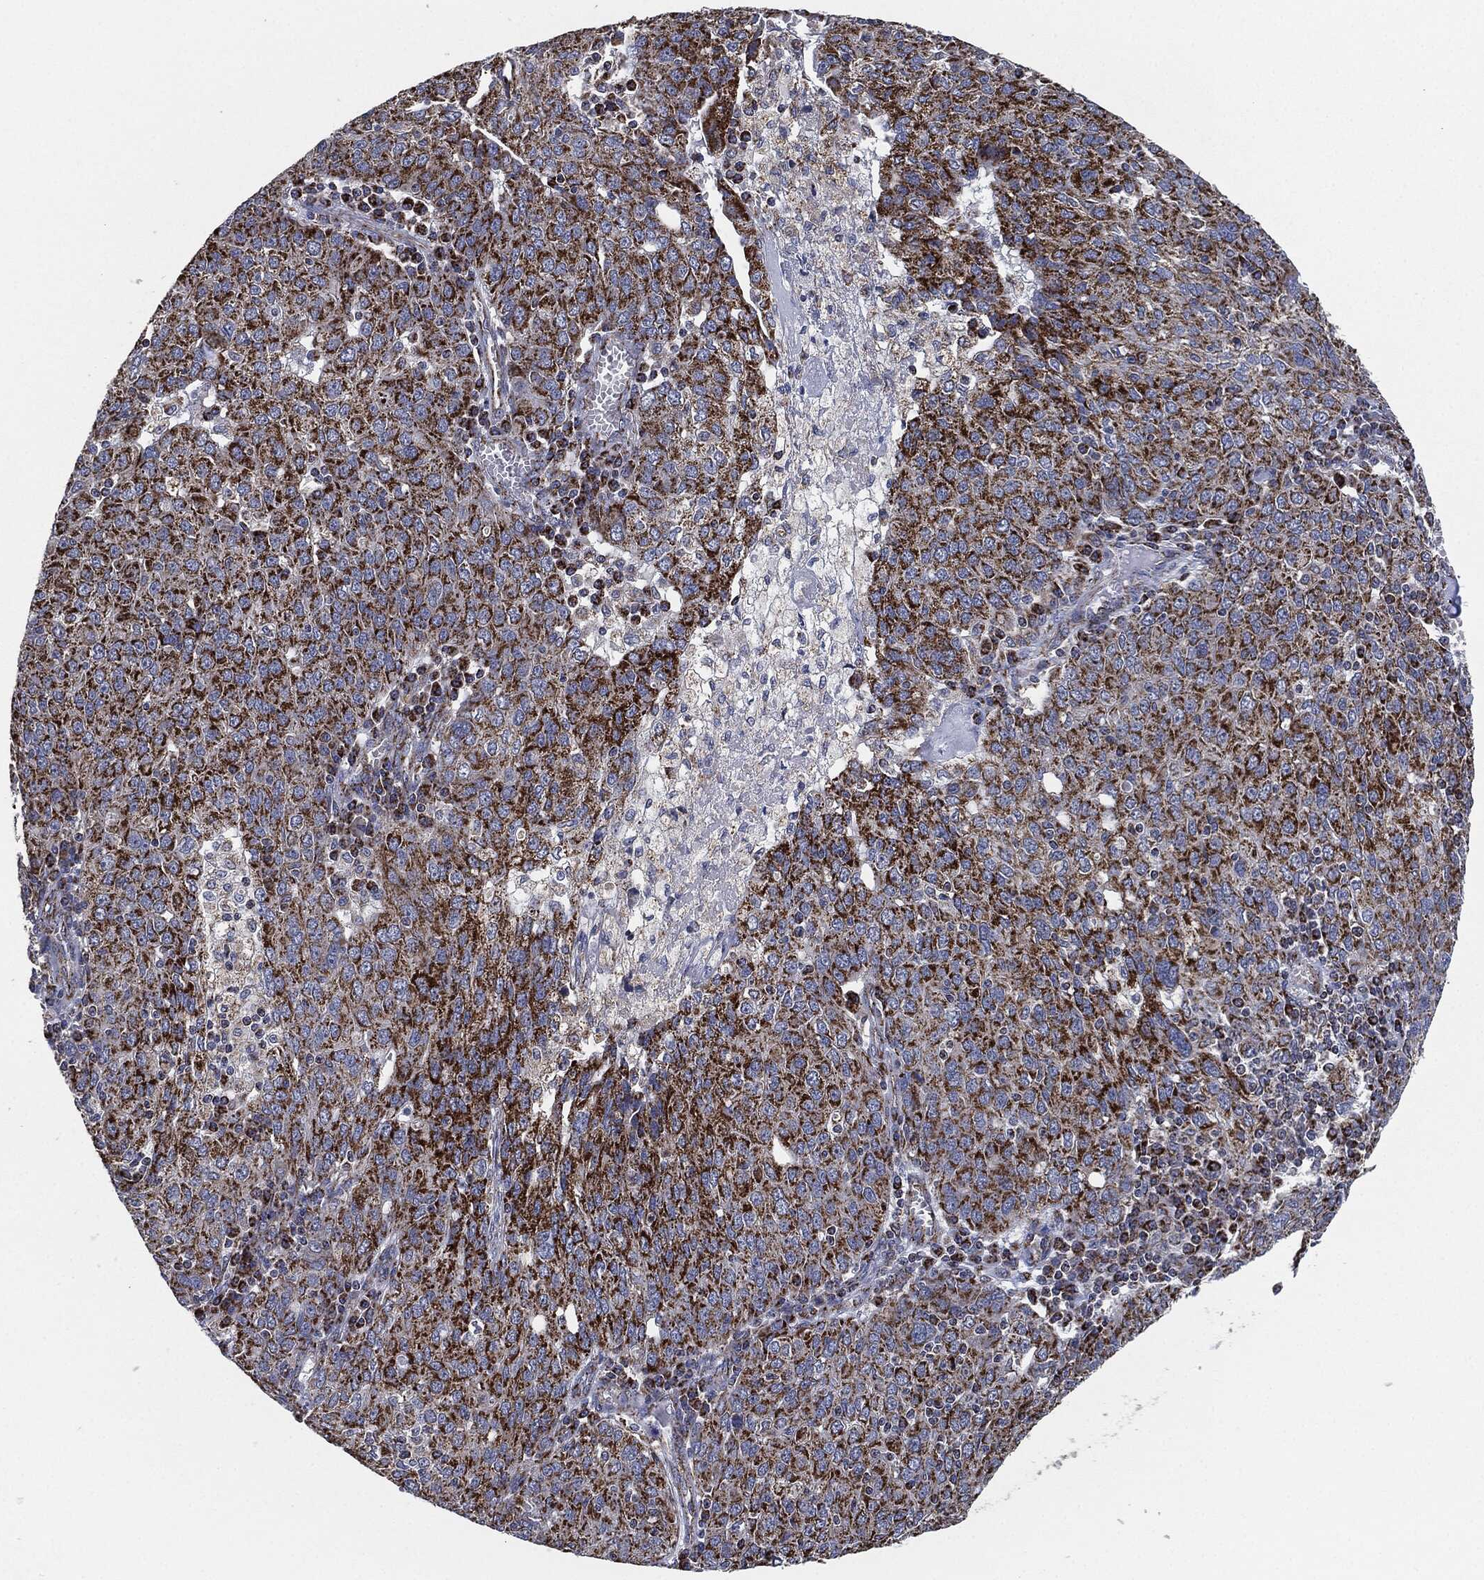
{"staining": {"intensity": "strong", "quantity": ">75%", "location": "cytoplasmic/membranous"}, "tissue": "ovarian cancer", "cell_type": "Tumor cells", "image_type": "cancer", "snomed": [{"axis": "morphology", "description": "Carcinoma, endometroid"}, {"axis": "topography", "description": "Ovary"}], "caption": "Human endometroid carcinoma (ovarian) stained for a protein (brown) exhibits strong cytoplasmic/membranous positive staining in approximately >75% of tumor cells.", "gene": "NDUFV2", "patient": {"sex": "female", "age": 50}}